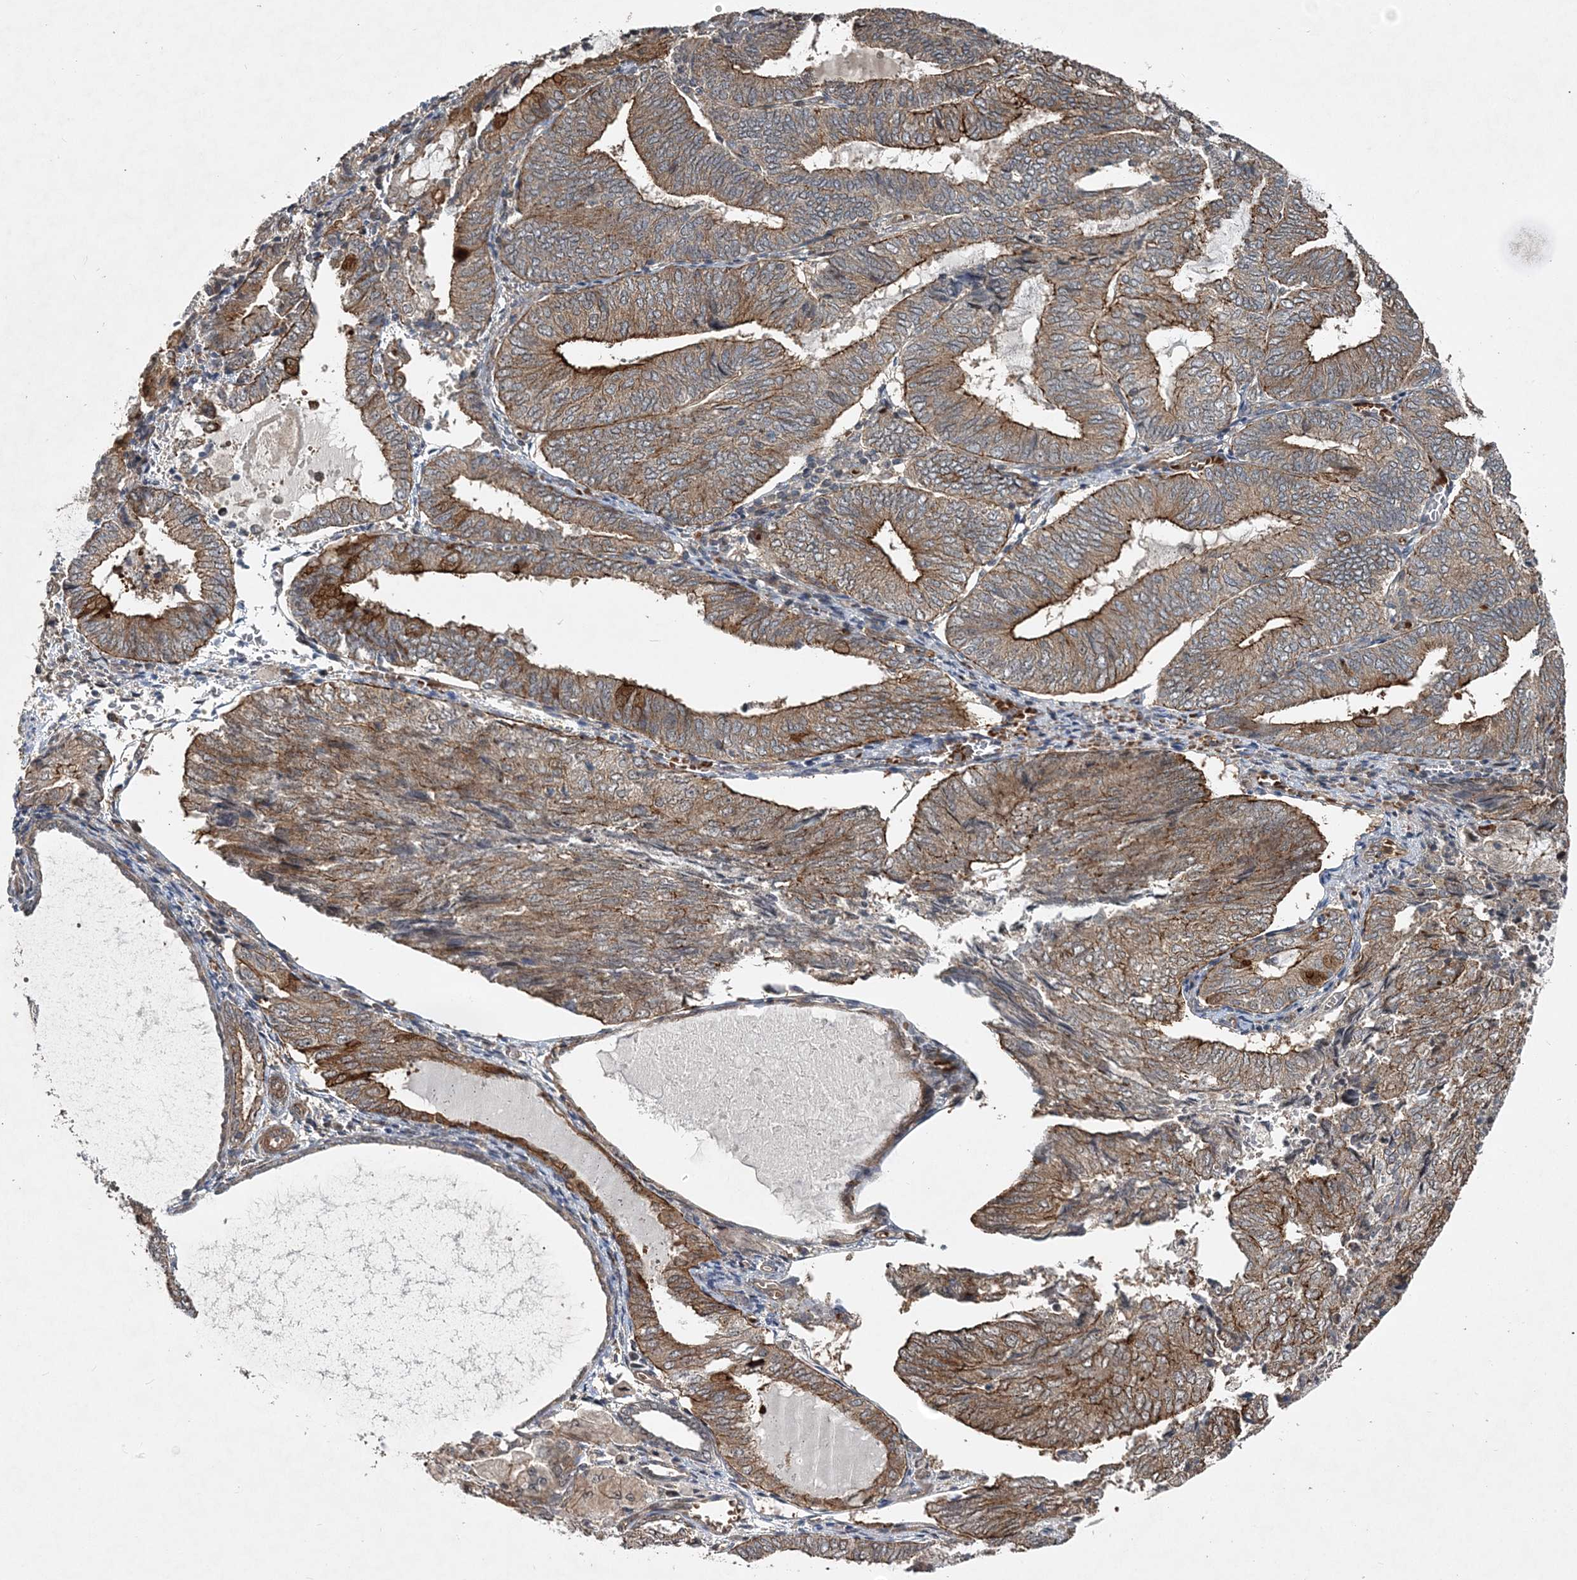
{"staining": {"intensity": "moderate", "quantity": ">75%", "location": "cytoplasmic/membranous"}, "tissue": "endometrial cancer", "cell_type": "Tumor cells", "image_type": "cancer", "snomed": [{"axis": "morphology", "description": "Adenocarcinoma, NOS"}, {"axis": "topography", "description": "Endometrium"}], "caption": "Endometrial adenocarcinoma stained with immunohistochemistry reveals moderate cytoplasmic/membranous staining in about >75% of tumor cells.", "gene": "HYCC2", "patient": {"sex": "female", "age": 81}}